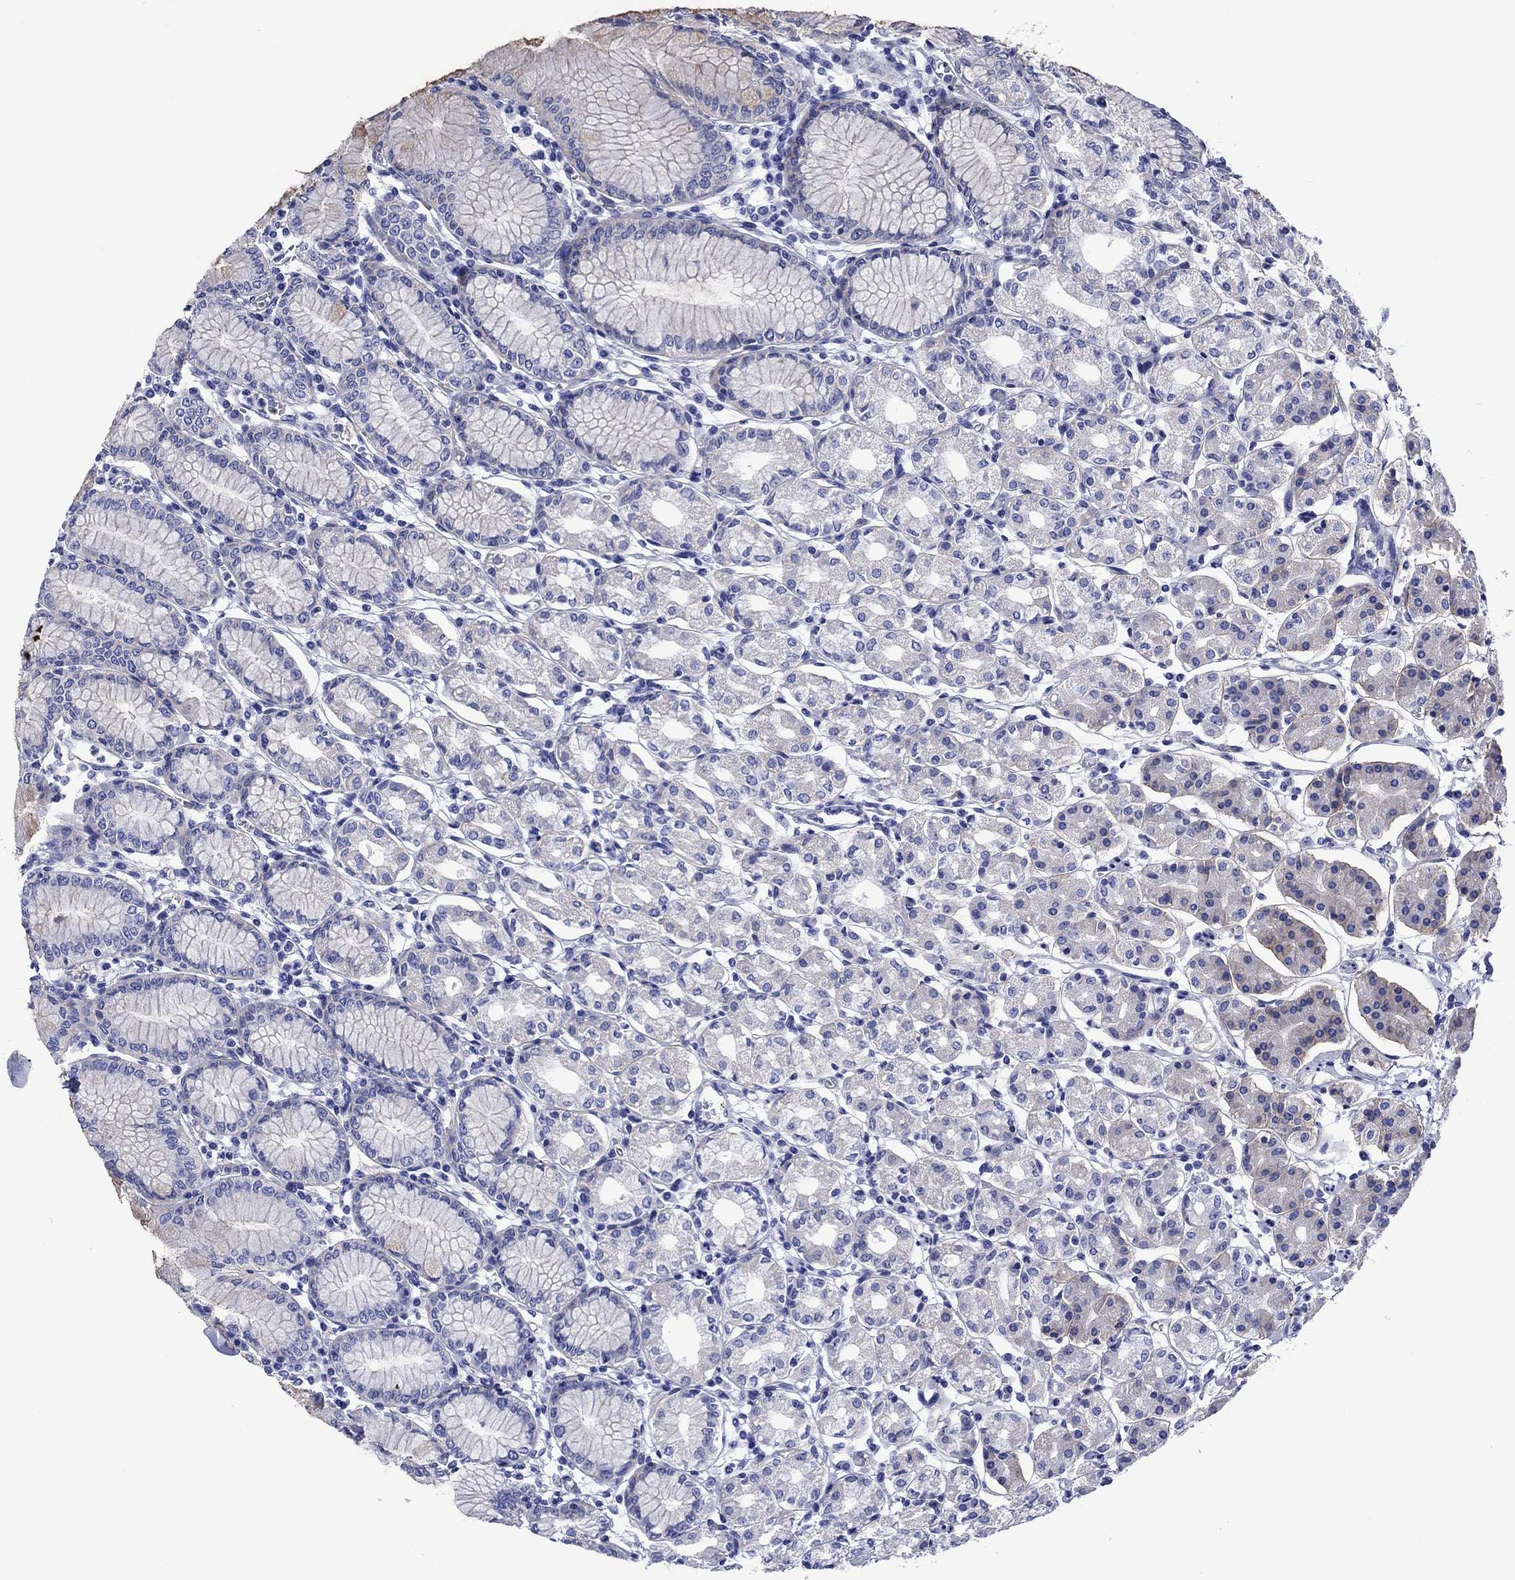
{"staining": {"intensity": "negative", "quantity": "none", "location": "none"}, "tissue": "stomach", "cell_type": "Glandular cells", "image_type": "normal", "snomed": [{"axis": "morphology", "description": "Normal tissue, NOS"}, {"axis": "topography", "description": "Skeletal muscle"}, {"axis": "topography", "description": "Stomach"}], "caption": "This histopathology image is of benign stomach stained with IHC to label a protein in brown with the nuclei are counter-stained blue. There is no expression in glandular cells. (Brightfield microscopy of DAB (3,3'-diaminobenzidine) immunohistochemistry at high magnification).", "gene": "SLC1A2", "patient": {"sex": "female", "age": 57}}